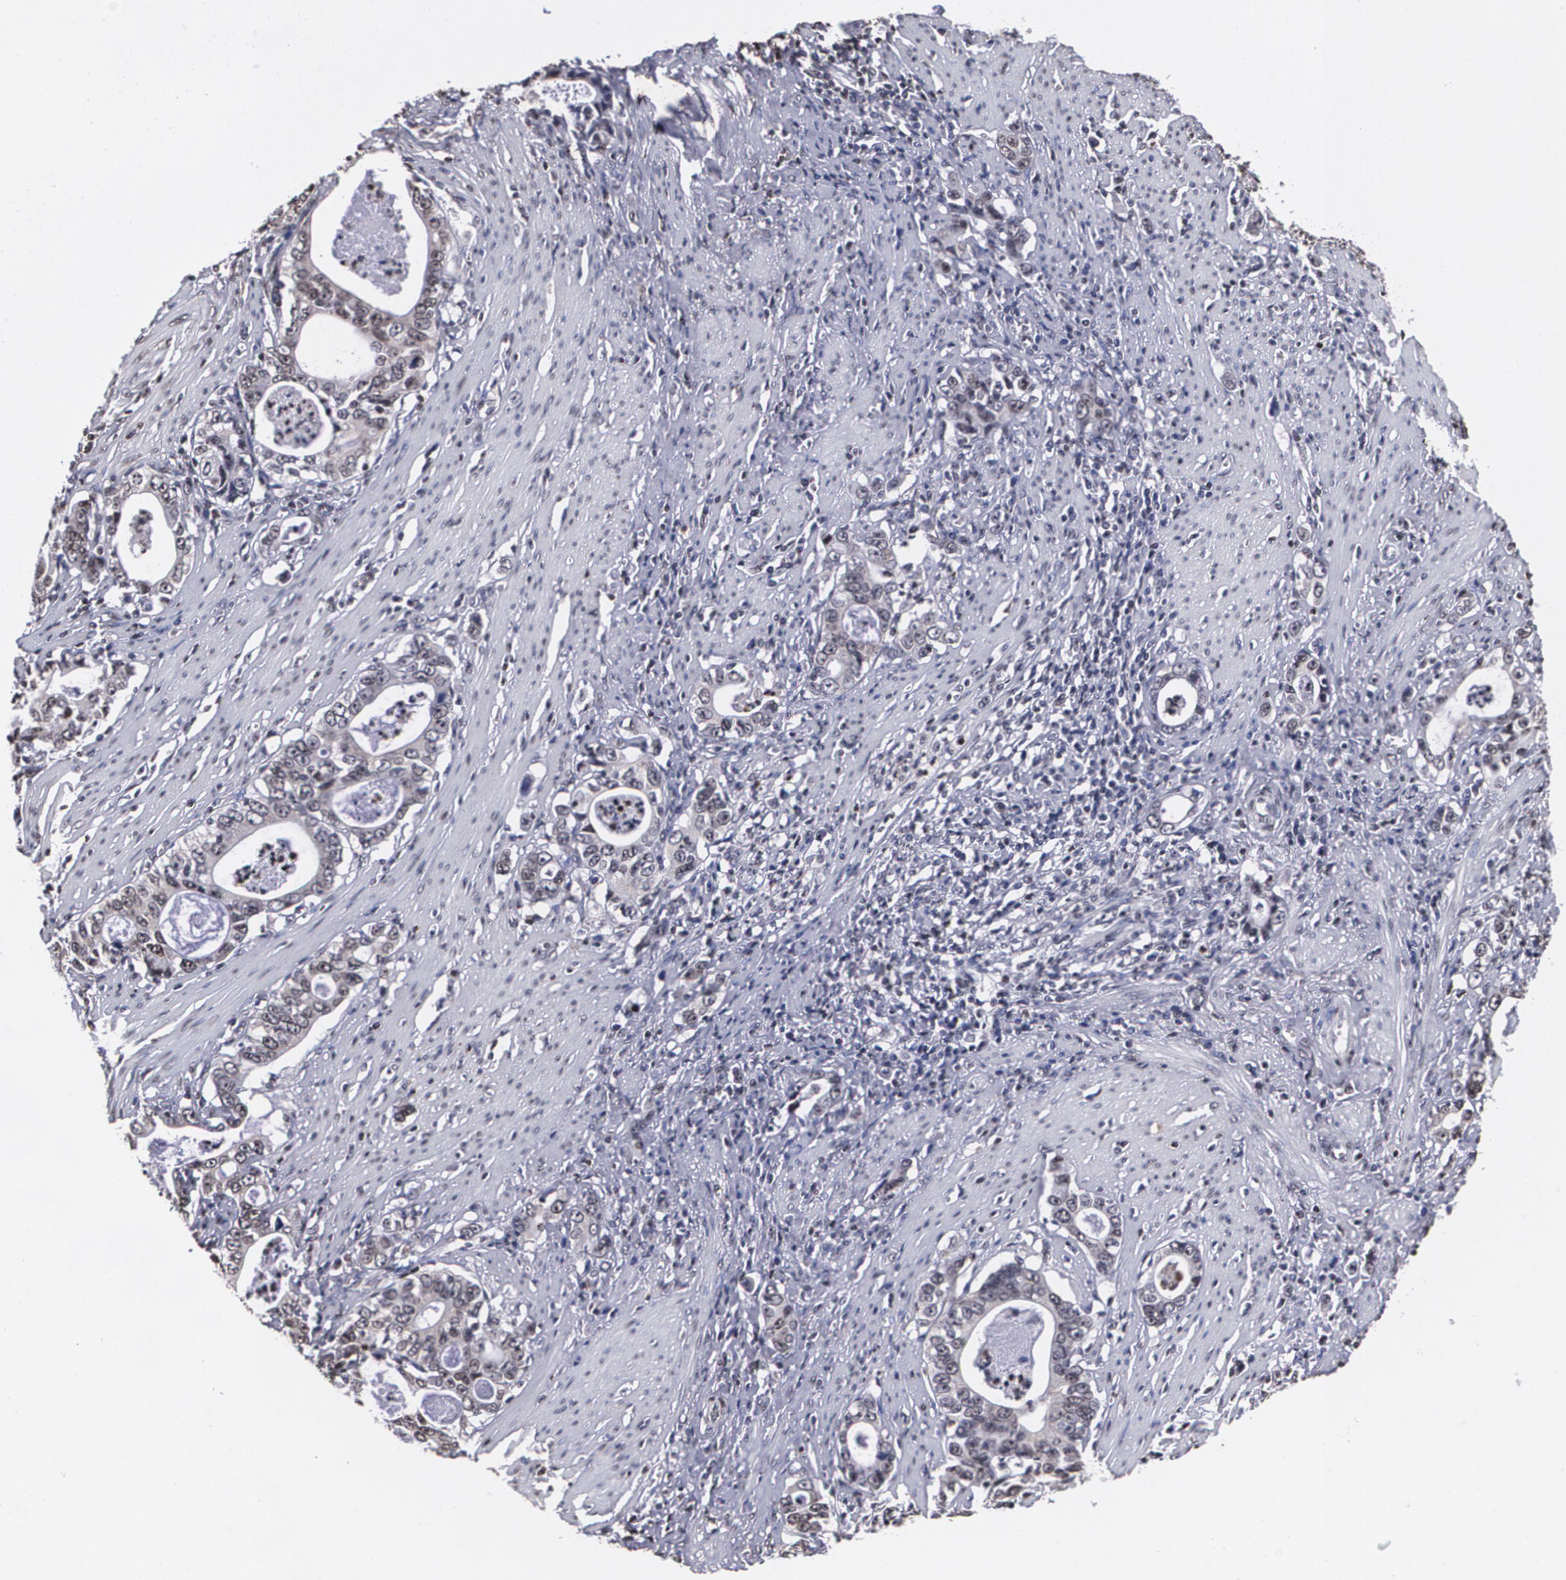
{"staining": {"intensity": "weak", "quantity": "<25%", "location": "cytoplasmic/membranous"}, "tissue": "stomach cancer", "cell_type": "Tumor cells", "image_type": "cancer", "snomed": [{"axis": "morphology", "description": "Adenocarcinoma, NOS"}, {"axis": "topography", "description": "Stomach, lower"}], "caption": "Immunohistochemistry of human stomach cancer shows no expression in tumor cells.", "gene": "MVP", "patient": {"sex": "female", "age": 72}}